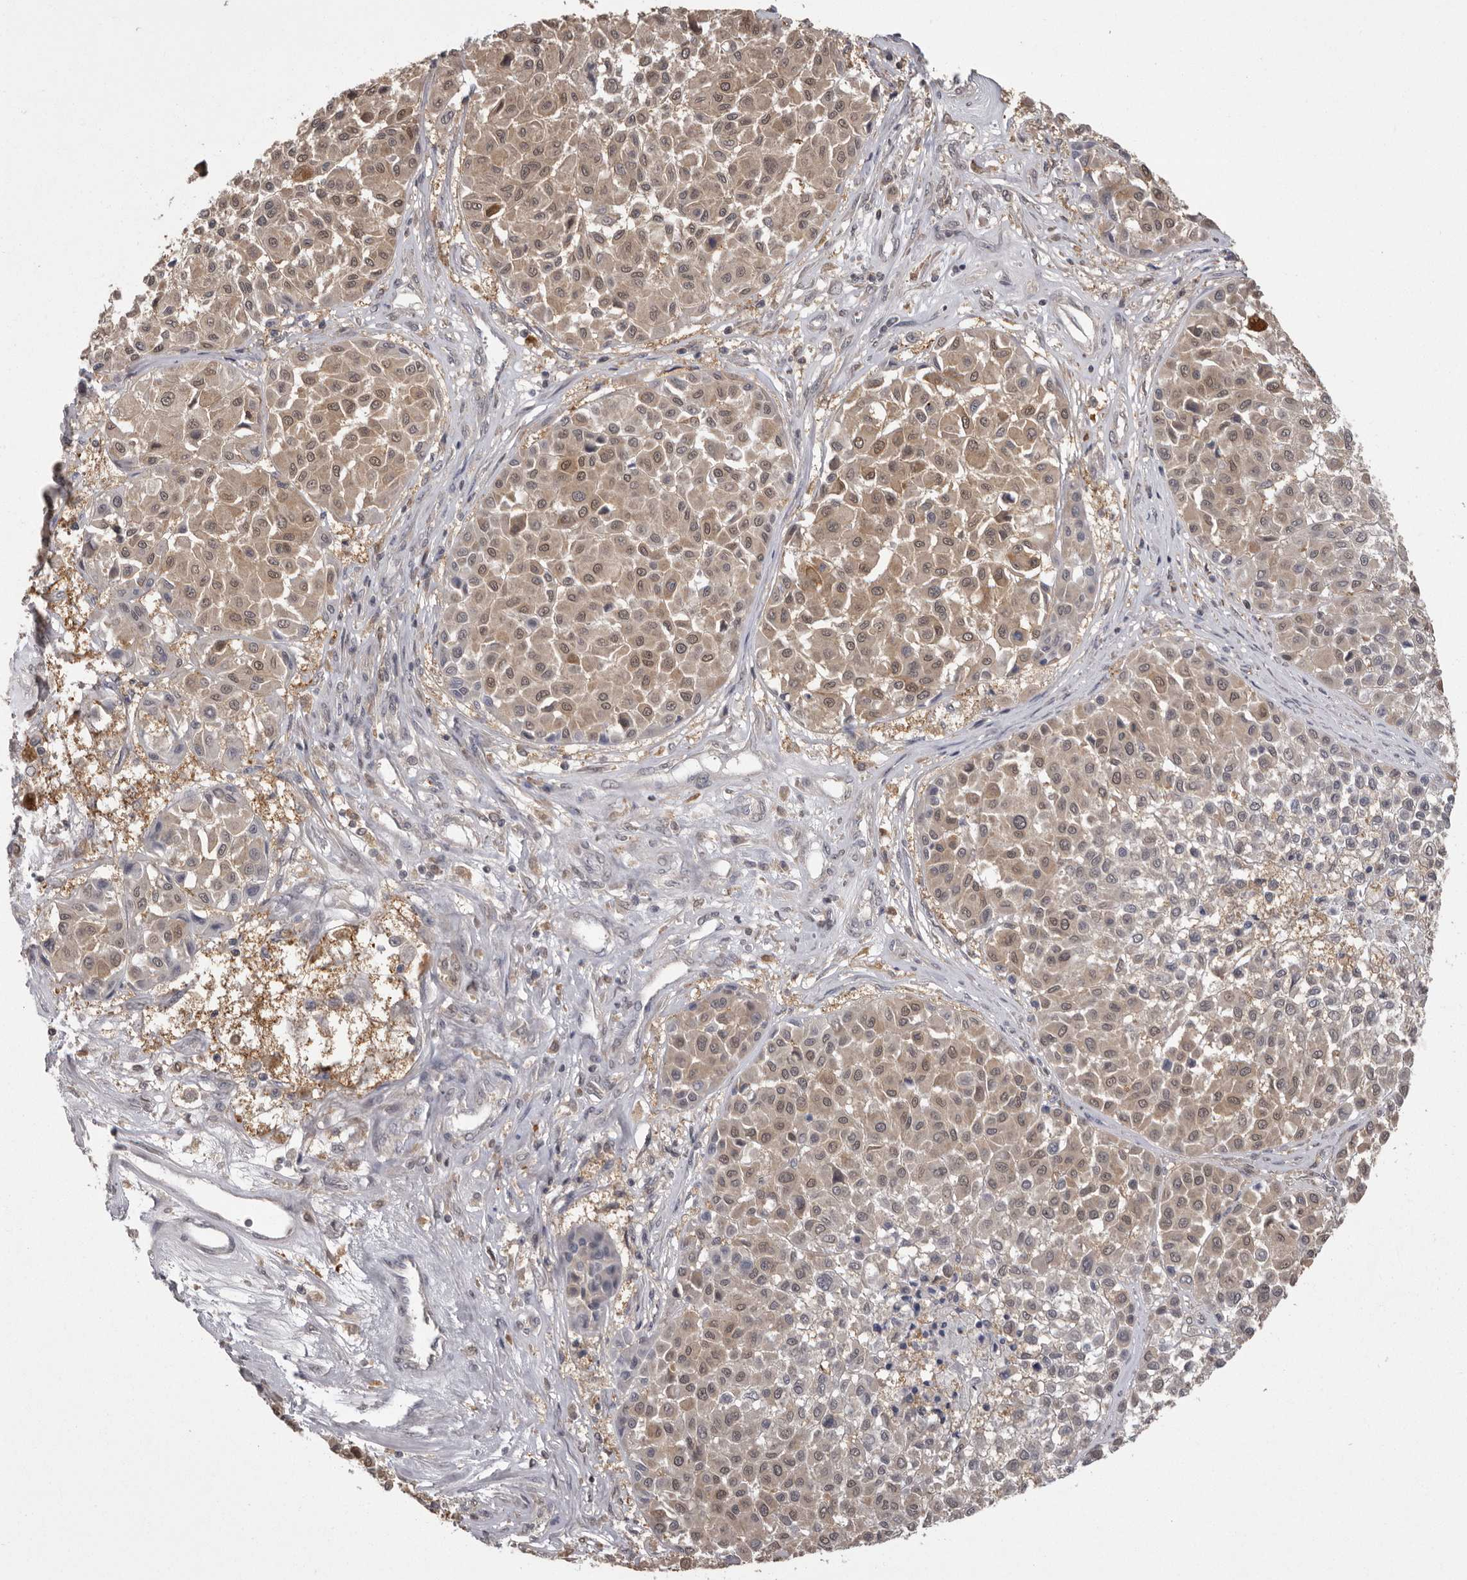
{"staining": {"intensity": "moderate", "quantity": ">75%", "location": "cytoplasmic/membranous,nuclear"}, "tissue": "melanoma", "cell_type": "Tumor cells", "image_type": "cancer", "snomed": [{"axis": "morphology", "description": "Malignant melanoma, Metastatic site"}, {"axis": "topography", "description": "Soft tissue"}], "caption": "Immunohistochemistry of human malignant melanoma (metastatic site) exhibits medium levels of moderate cytoplasmic/membranous and nuclear staining in approximately >75% of tumor cells.", "gene": "MDH1", "patient": {"sex": "male", "age": 41}}